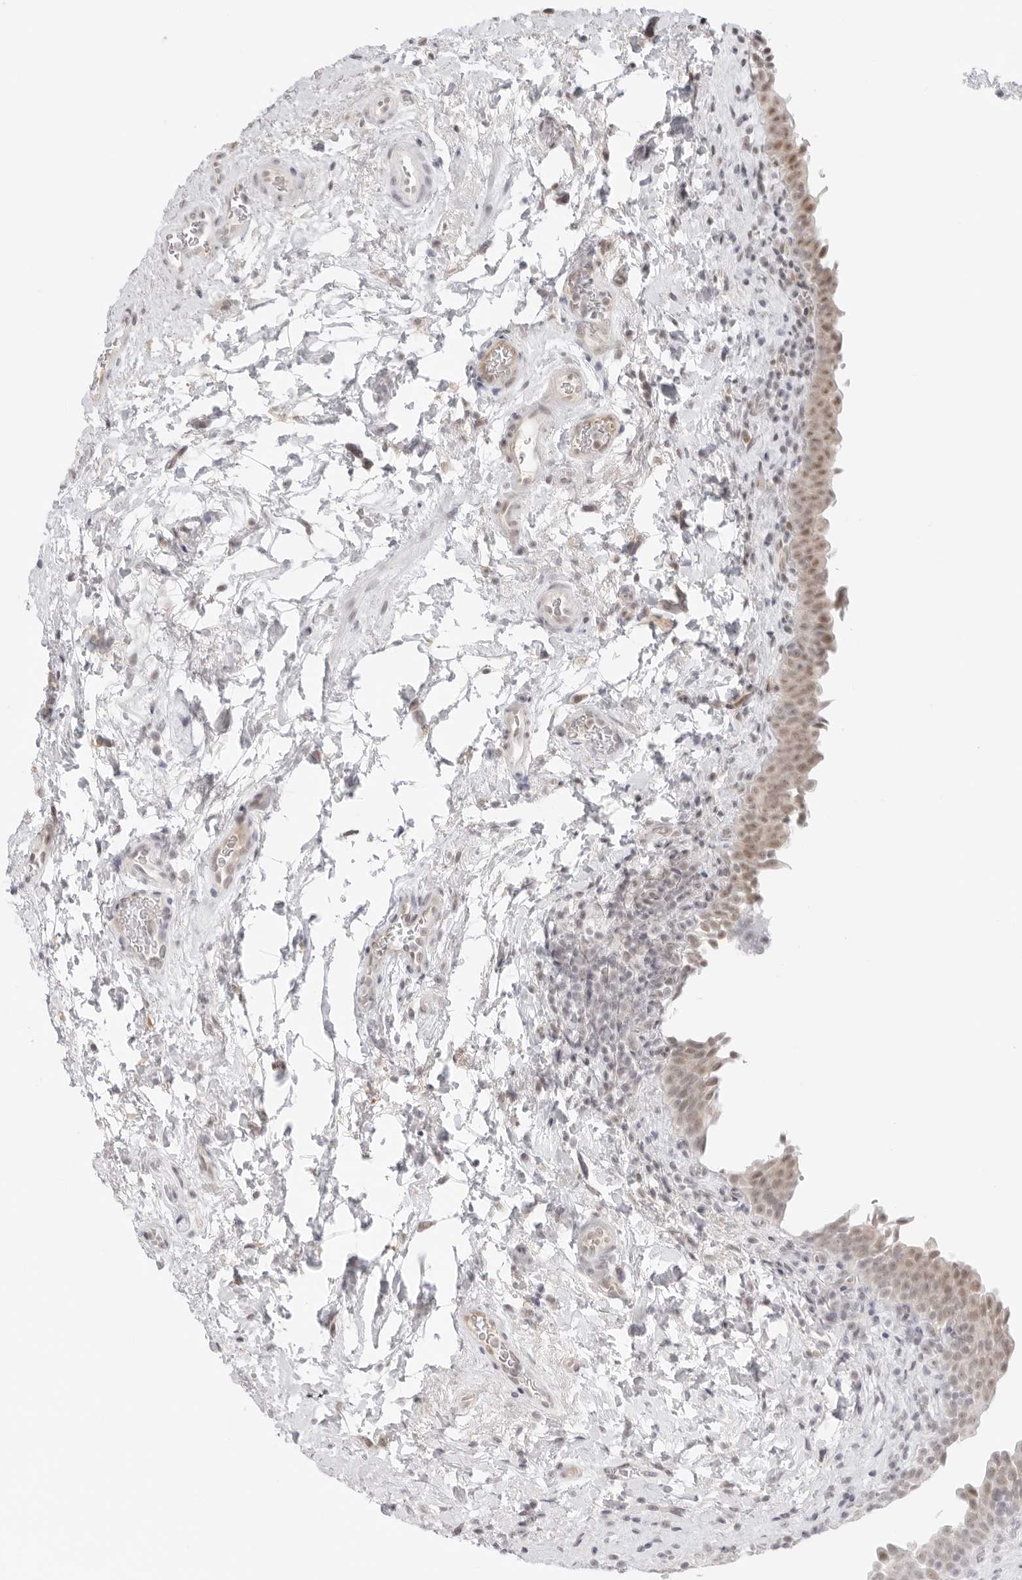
{"staining": {"intensity": "moderate", "quantity": ">75%", "location": "nuclear"}, "tissue": "urinary bladder", "cell_type": "Urothelial cells", "image_type": "normal", "snomed": [{"axis": "morphology", "description": "Normal tissue, NOS"}, {"axis": "topography", "description": "Urinary bladder"}], "caption": "Immunohistochemical staining of benign human urinary bladder shows moderate nuclear protein expression in approximately >75% of urothelial cells. Using DAB (brown) and hematoxylin (blue) stains, captured at high magnification using brightfield microscopy.", "gene": "MED18", "patient": {"sex": "male", "age": 83}}